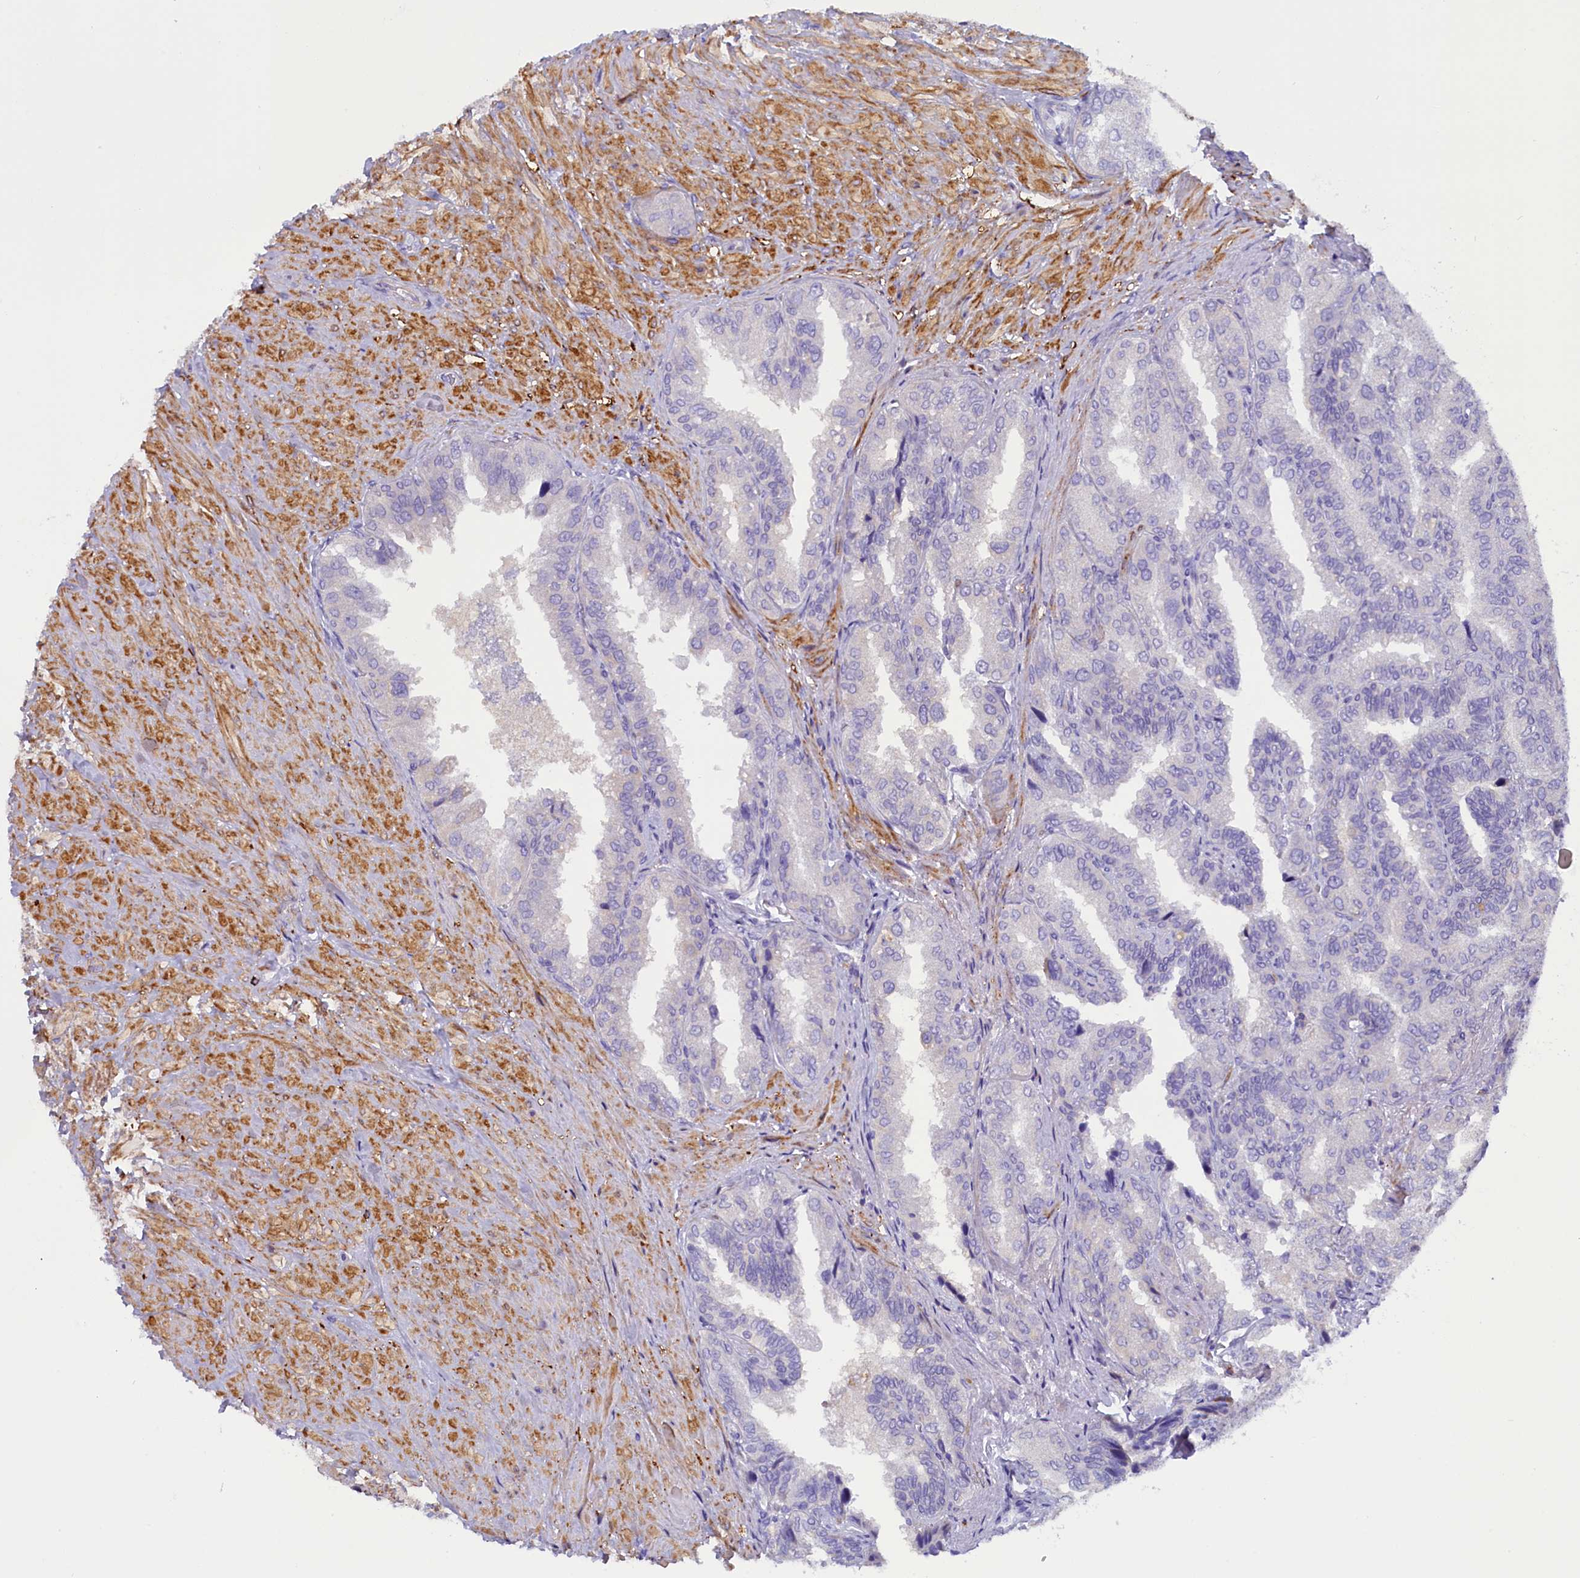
{"staining": {"intensity": "negative", "quantity": "none", "location": "none"}, "tissue": "seminal vesicle", "cell_type": "Glandular cells", "image_type": "normal", "snomed": [{"axis": "morphology", "description": "Normal tissue, NOS"}, {"axis": "topography", "description": "Seminal veicle"}, {"axis": "topography", "description": "Peripheral nerve tissue"}], "caption": "Glandular cells are negative for brown protein staining in unremarkable seminal vesicle.", "gene": "RTTN", "patient": {"sex": "male", "age": 63}}